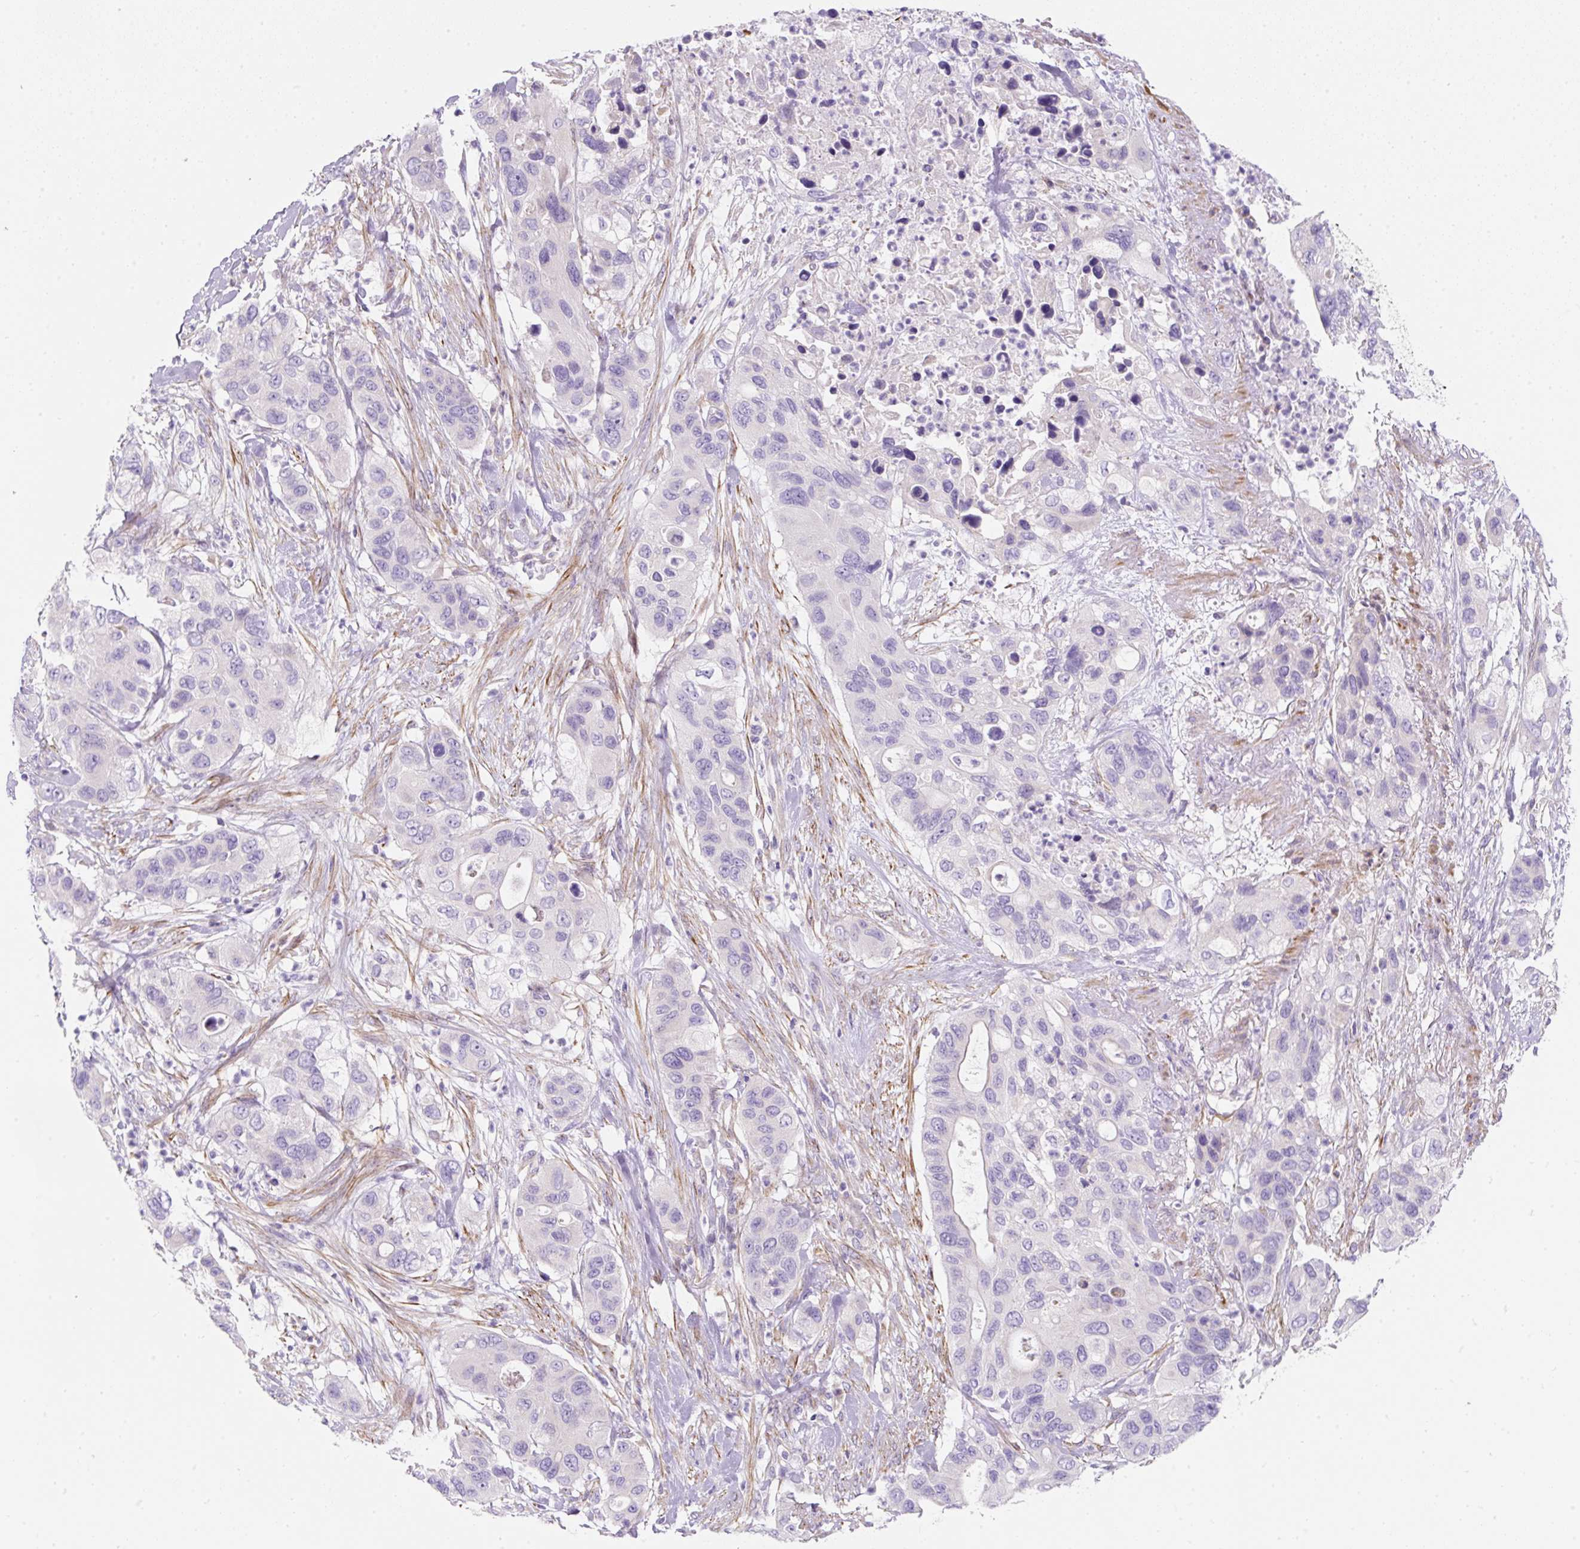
{"staining": {"intensity": "negative", "quantity": "none", "location": "none"}, "tissue": "pancreatic cancer", "cell_type": "Tumor cells", "image_type": "cancer", "snomed": [{"axis": "morphology", "description": "Adenocarcinoma, NOS"}, {"axis": "topography", "description": "Pancreas"}], "caption": "The micrograph demonstrates no staining of tumor cells in pancreatic cancer (adenocarcinoma). (DAB (3,3'-diaminobenzidine) immunohistochemistry (IHC) visualized using brightfield microscopy, high magnification).", "gene": "ERAP2", "patient": {"sex": "female", "age": 71}}